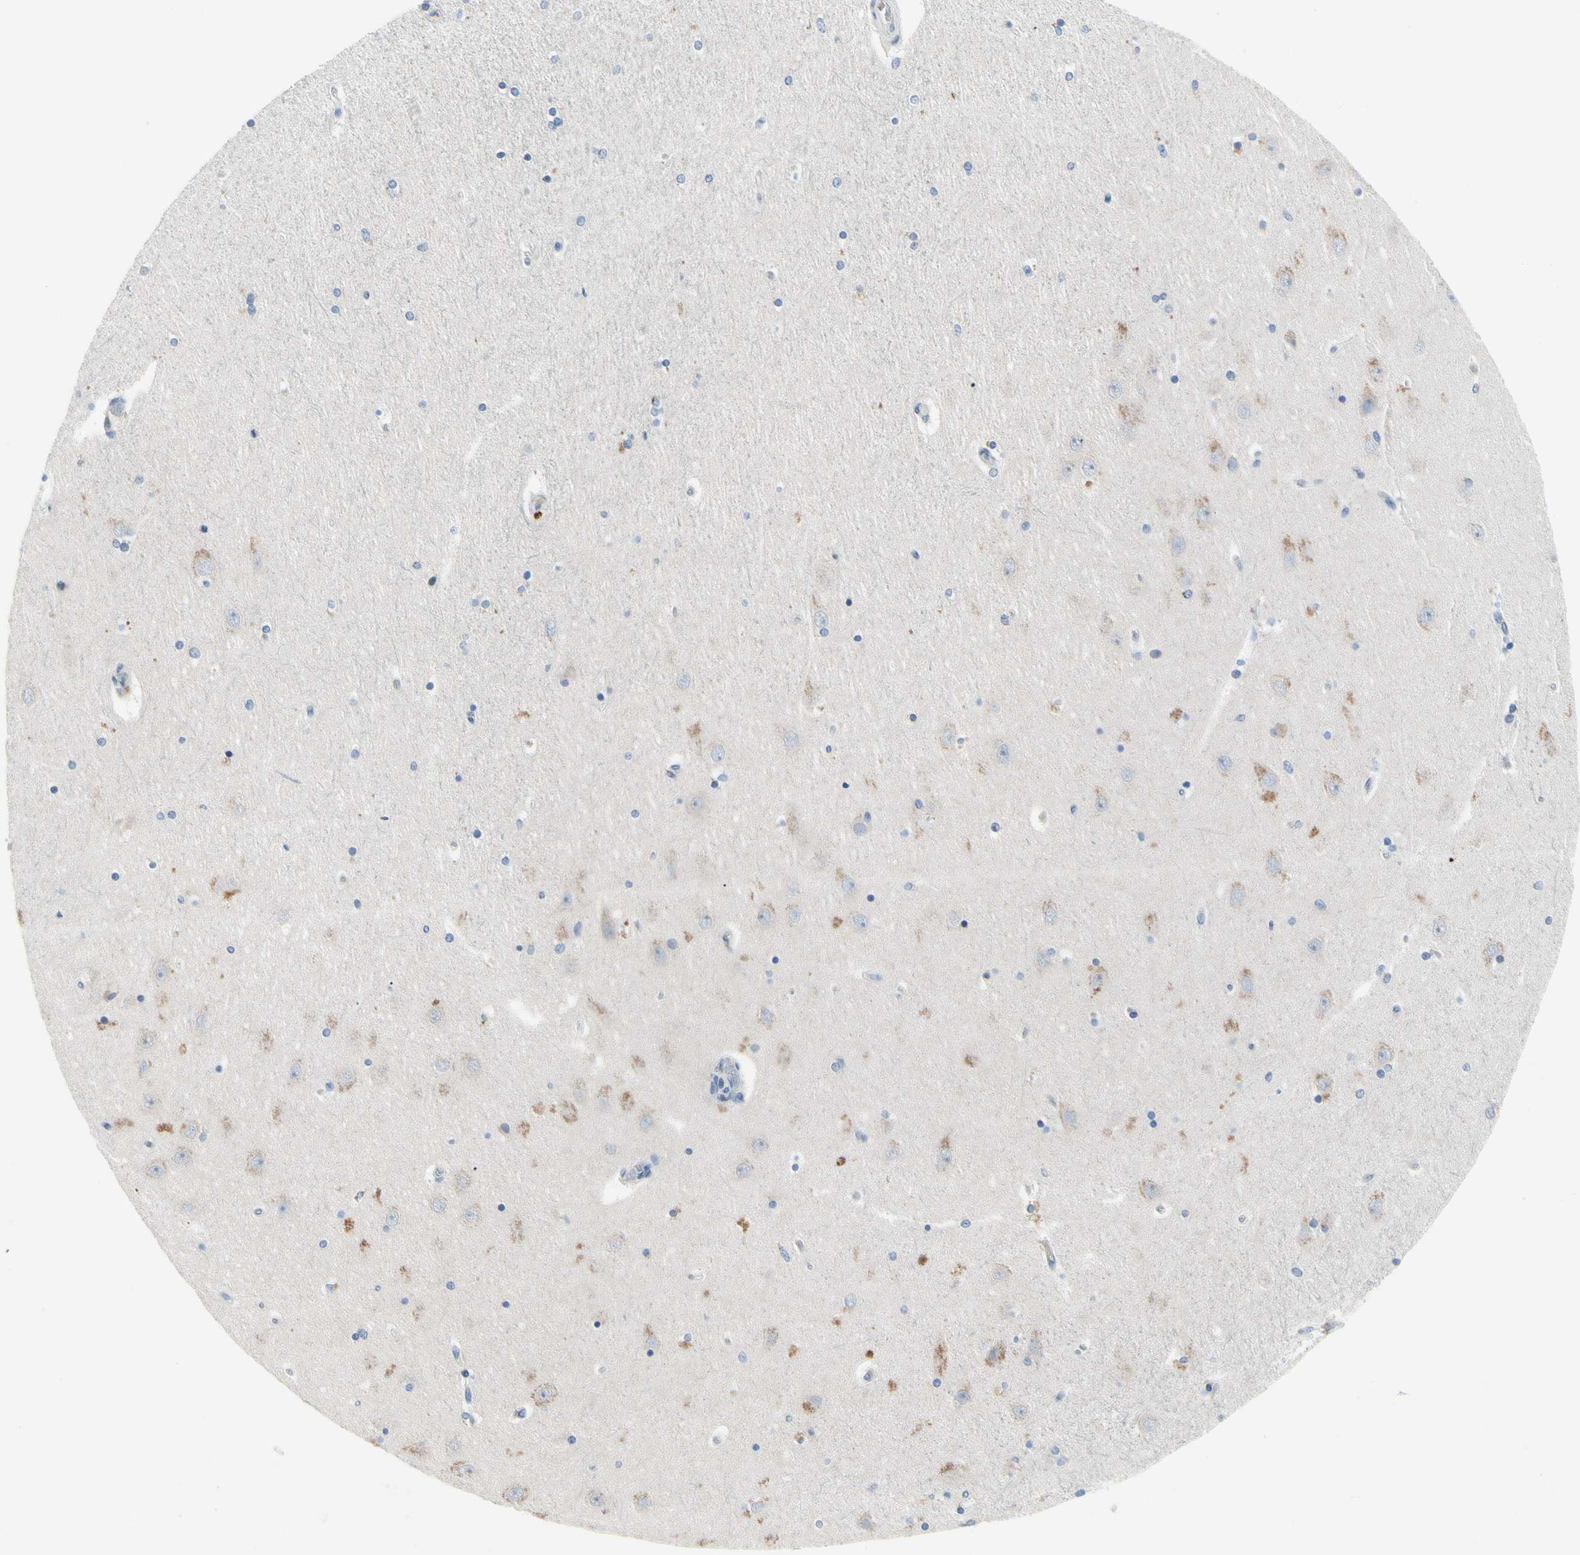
{"staining": {"intensity": "negative", "quantity": "none", "location": "none"}, "tissue": "hippocampus", "cell_type": "Glial cells", "image_type": "normal", "snomed": [{"axis": "morphology", "description": "Normal tissue, NOS"}, {"axis": "topography", "description": "Hippocampus"}], "caption": "An immunohistochemistry micrograph of unremarkable hippocampus is shown. There is no staining in glial cells of hippocampus. (Stains: DAB (3,3'-diaminobenzidine) IHC with hematoxylin counter stain, Microscopy: brightfield microscopy at high magnification).", "gene": "RETSAT", "patient": {"sex": "female", "age": 54}}